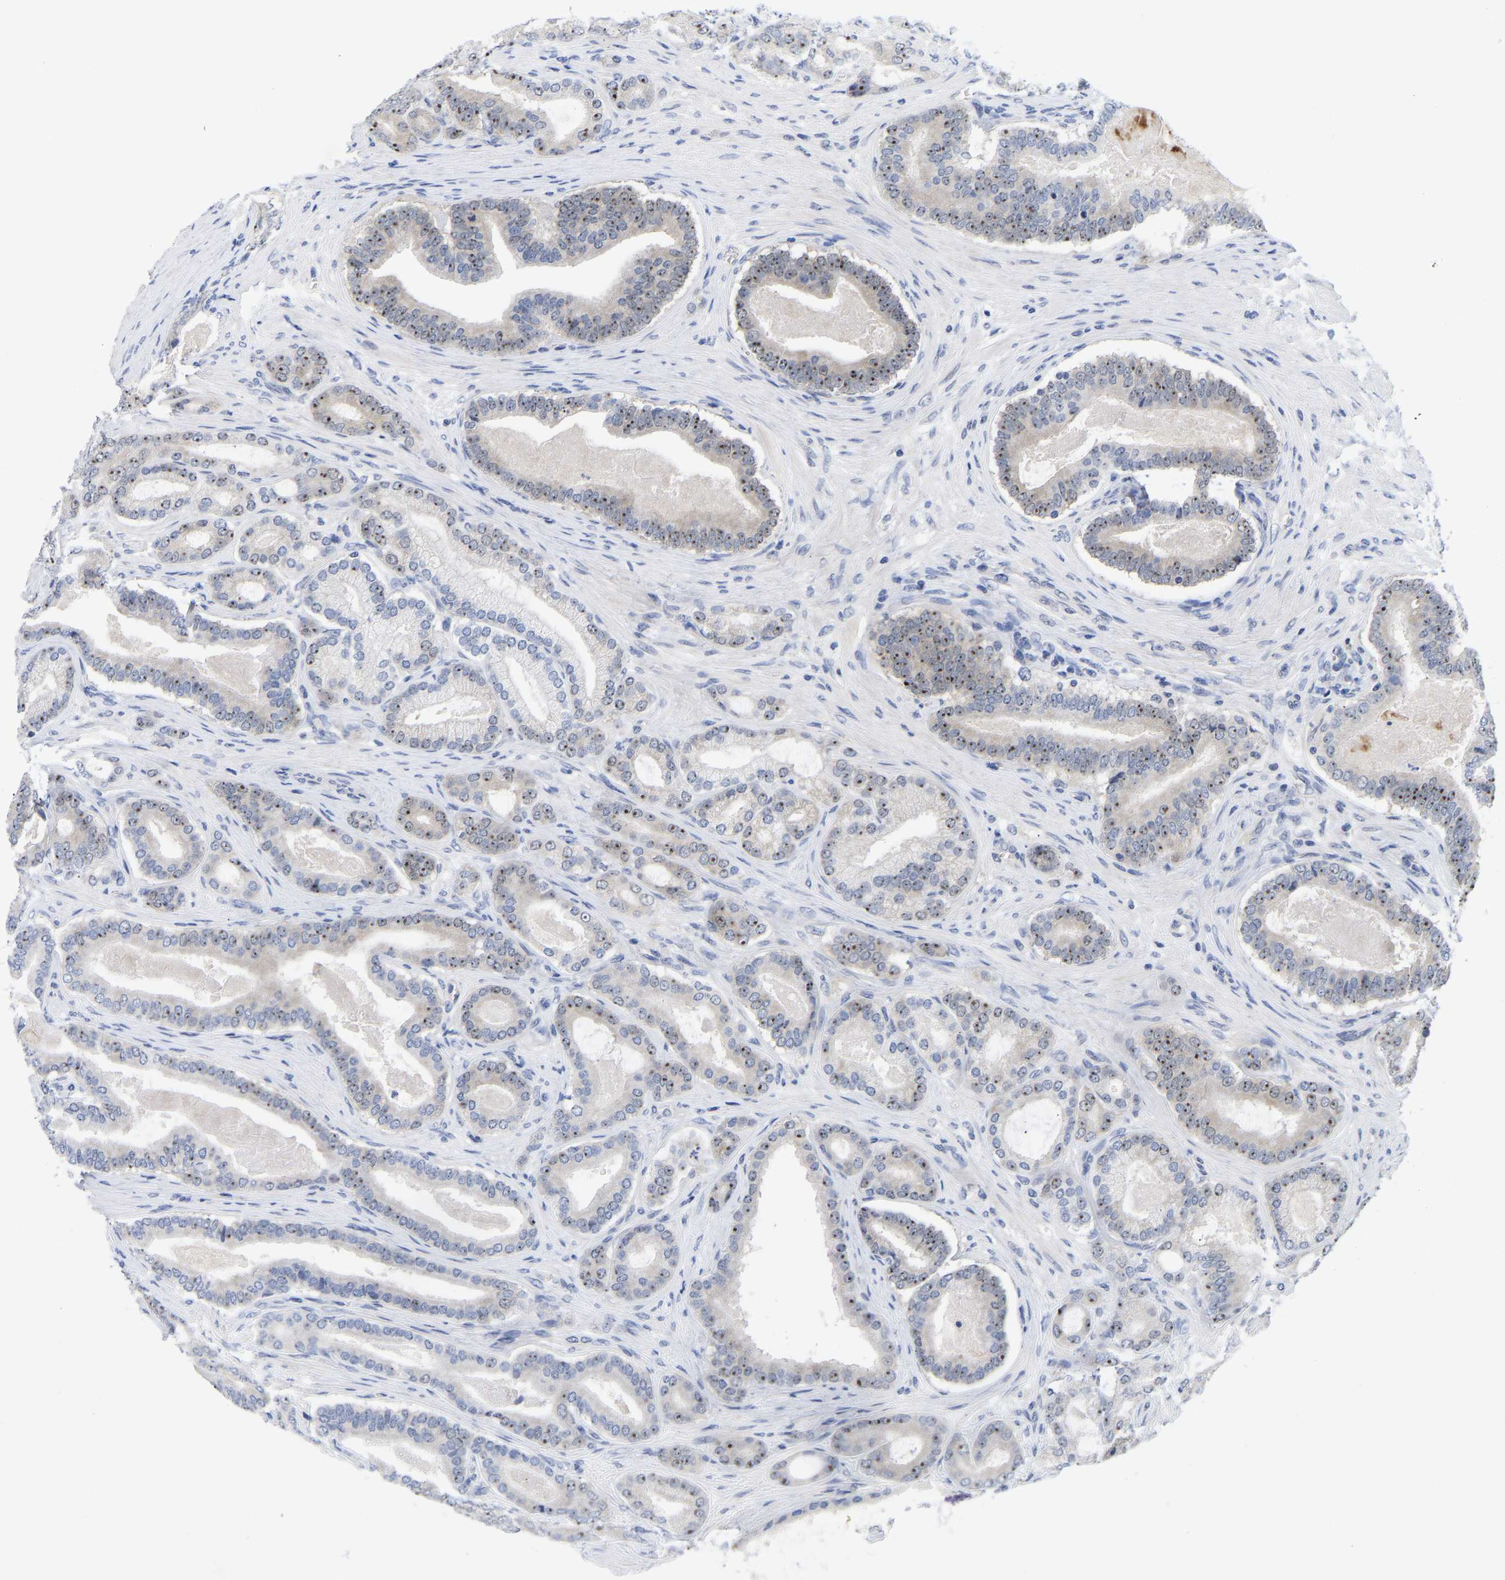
{"staining": {"intensity": "moderate", "quantity": "25%-75%", "location": "nuclear"}, "tissue": "prostate cancer", "cell_type": "Tumor cells", "image_type": "cancer", "snomed": [{"axis": "morphology", "description": "Adenocarcinoma, High grade"}, {"axis": "topography", "description": "Prostate"}], "caption": "A histopathology image of prostate adenocarcinoma (high-grade) stained for a protein shows moderate nuclear brown staining in tumor cells.", "gene": "NLE1", "patient": {"sex": "male", "age": 60}}